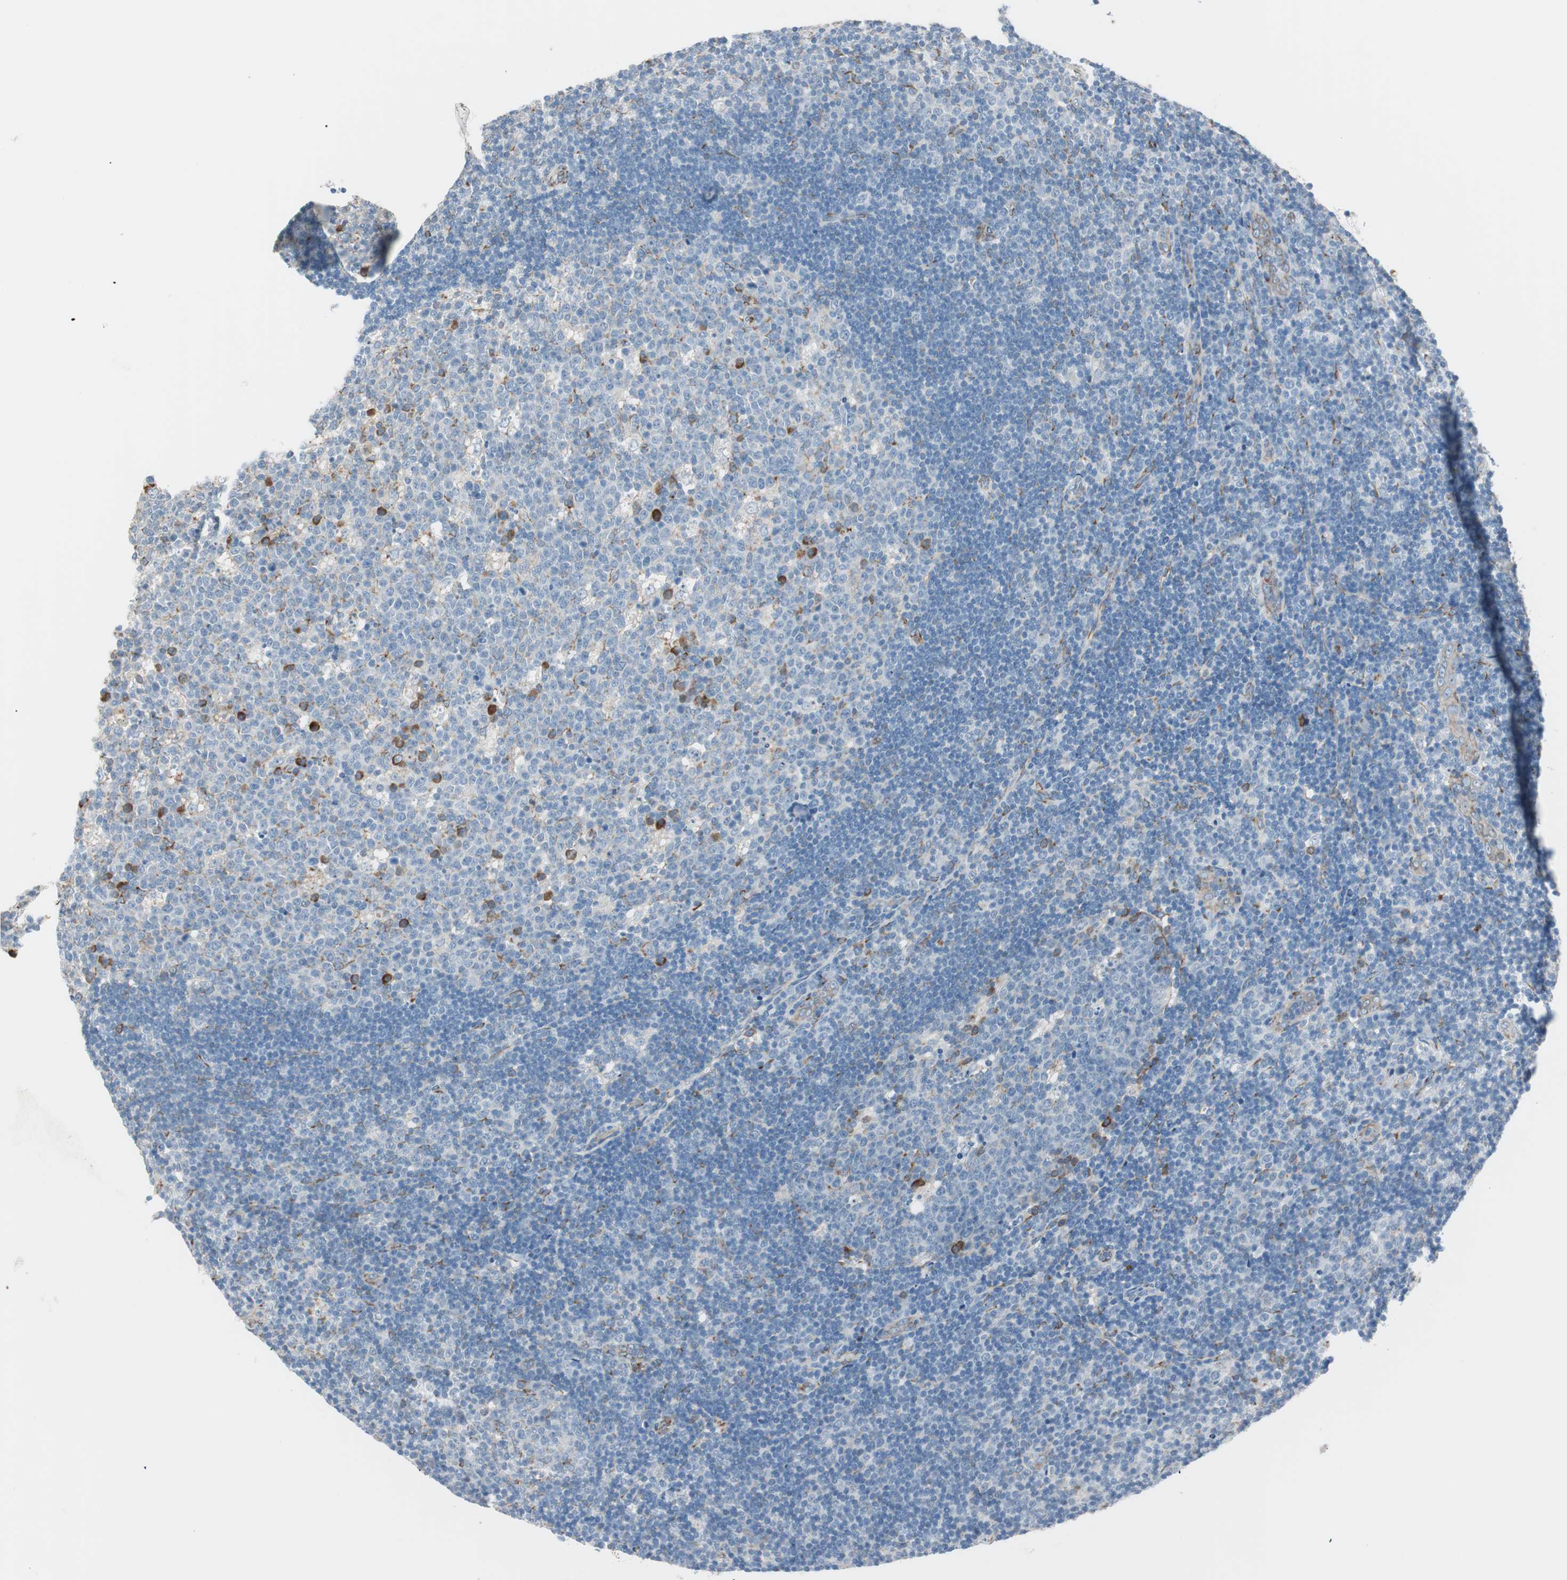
{"staining": {"intensity": "strong", "quantity": "<25%", "location": "cytoplasmic/membranous"}, "tissue": "lymph node", "cell_type": "Germinal center cells", "image_type": "normal", "snomed": [{"axis": "morphology", "description": "Normal tissue, NOS"}, {"axis": "topography", "description": "Lymph node"}, {"axis": "topography", "description": "Salivary gland"}], "caption": "Immunohistochemistry (IHC) of normal lymph node displays medium levels of strong cytoplasmic/membranous expression in about <25% of germinal center cells. The staining is performed using DAB brown chromogen to label protein expression. The nuclei are counter-stained blue using hematoxylin.", "gene": "P4HTM", "patient": {"sex": "male", "age": 8}}